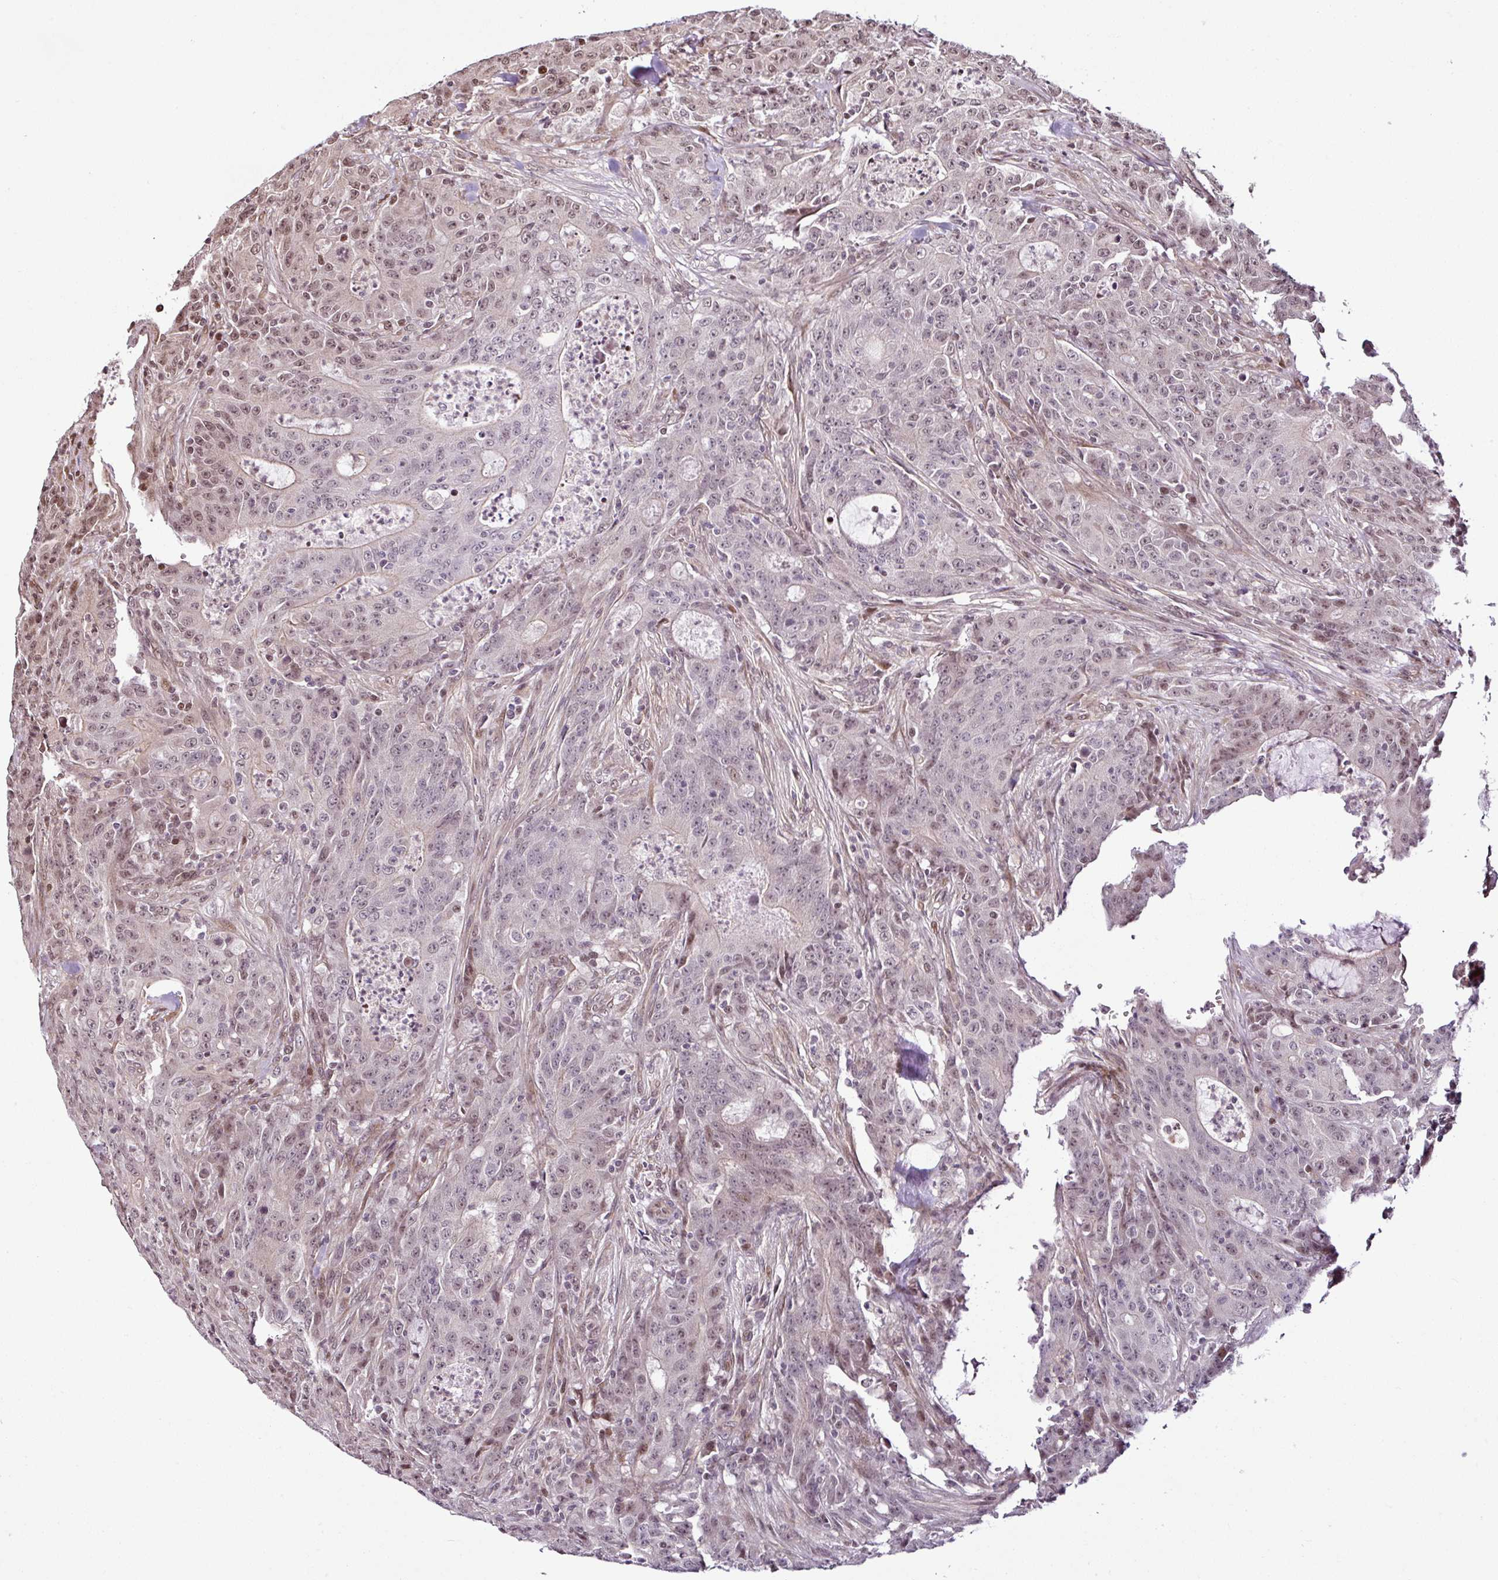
{"staining": {"intensity": "moderate", "quantity": "<25%", "location": "nuclear"}, "tissue": "colorectal cancer", "cell_type": "Tumor cells", "image_type": "cancer", "snomed": [{"axis": "morphology", "description": "Adenocarcinoma, NOS"}, {"axis": "topography", "description": "Colon"}], "caption": "Immunohistochemical staining of human colorectal cancer shows moderate nuclear protein expression in approximately <25% of tumor cells.", "gene": "COPRS", "patient": {"sex": "male", "age": 83}}